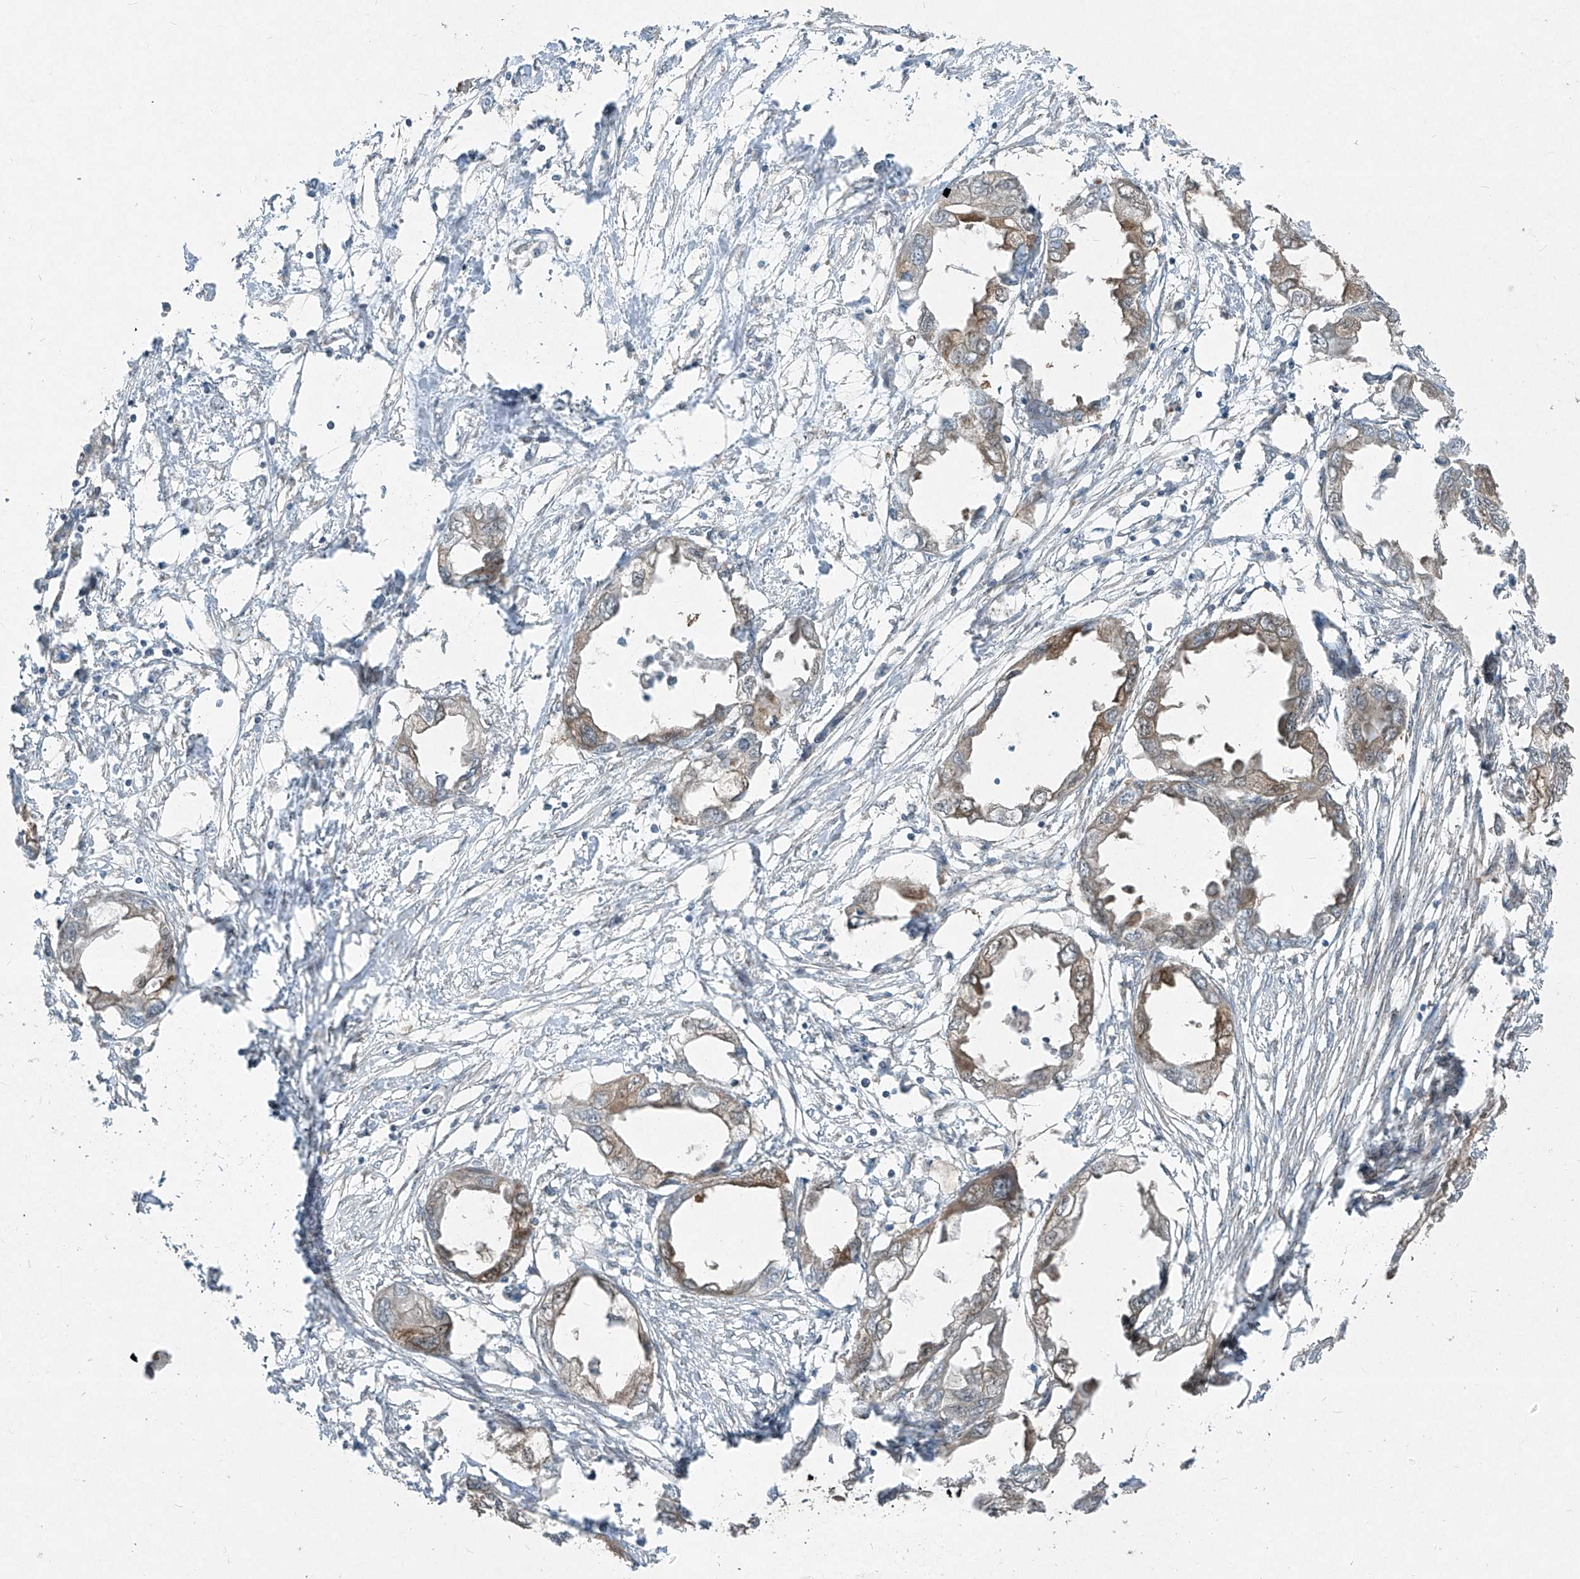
{"staining": {"intensity": "weak", "quantity": ">75%", "location": "cytoplasmic/membranous"}, "tissue": "endometrial cancer", "cell_type": "Tumor cells", "image_type": "cancer", "snomed": [{"axis": "morphology", "description": "Adenocarcinoma, NOS"}, {"axis": "morphology", "description": "Adenocarcinoma, metastatic, NOS"}, {"axis": "topography", "description": "Adipose tissue"}, {"axis": "topography", "description": "Endometrium"}], "caption": "Immunohistochemistry (IHC) photomicrograph of human endometrial cancer stained for a protein (brown), which demonstrates low levels of weak cytoplasmic/membranous positivity in approximately >75% of tumor cells.", "gene": "PPCS", "patient": {"sex": "female", "age": 67}}